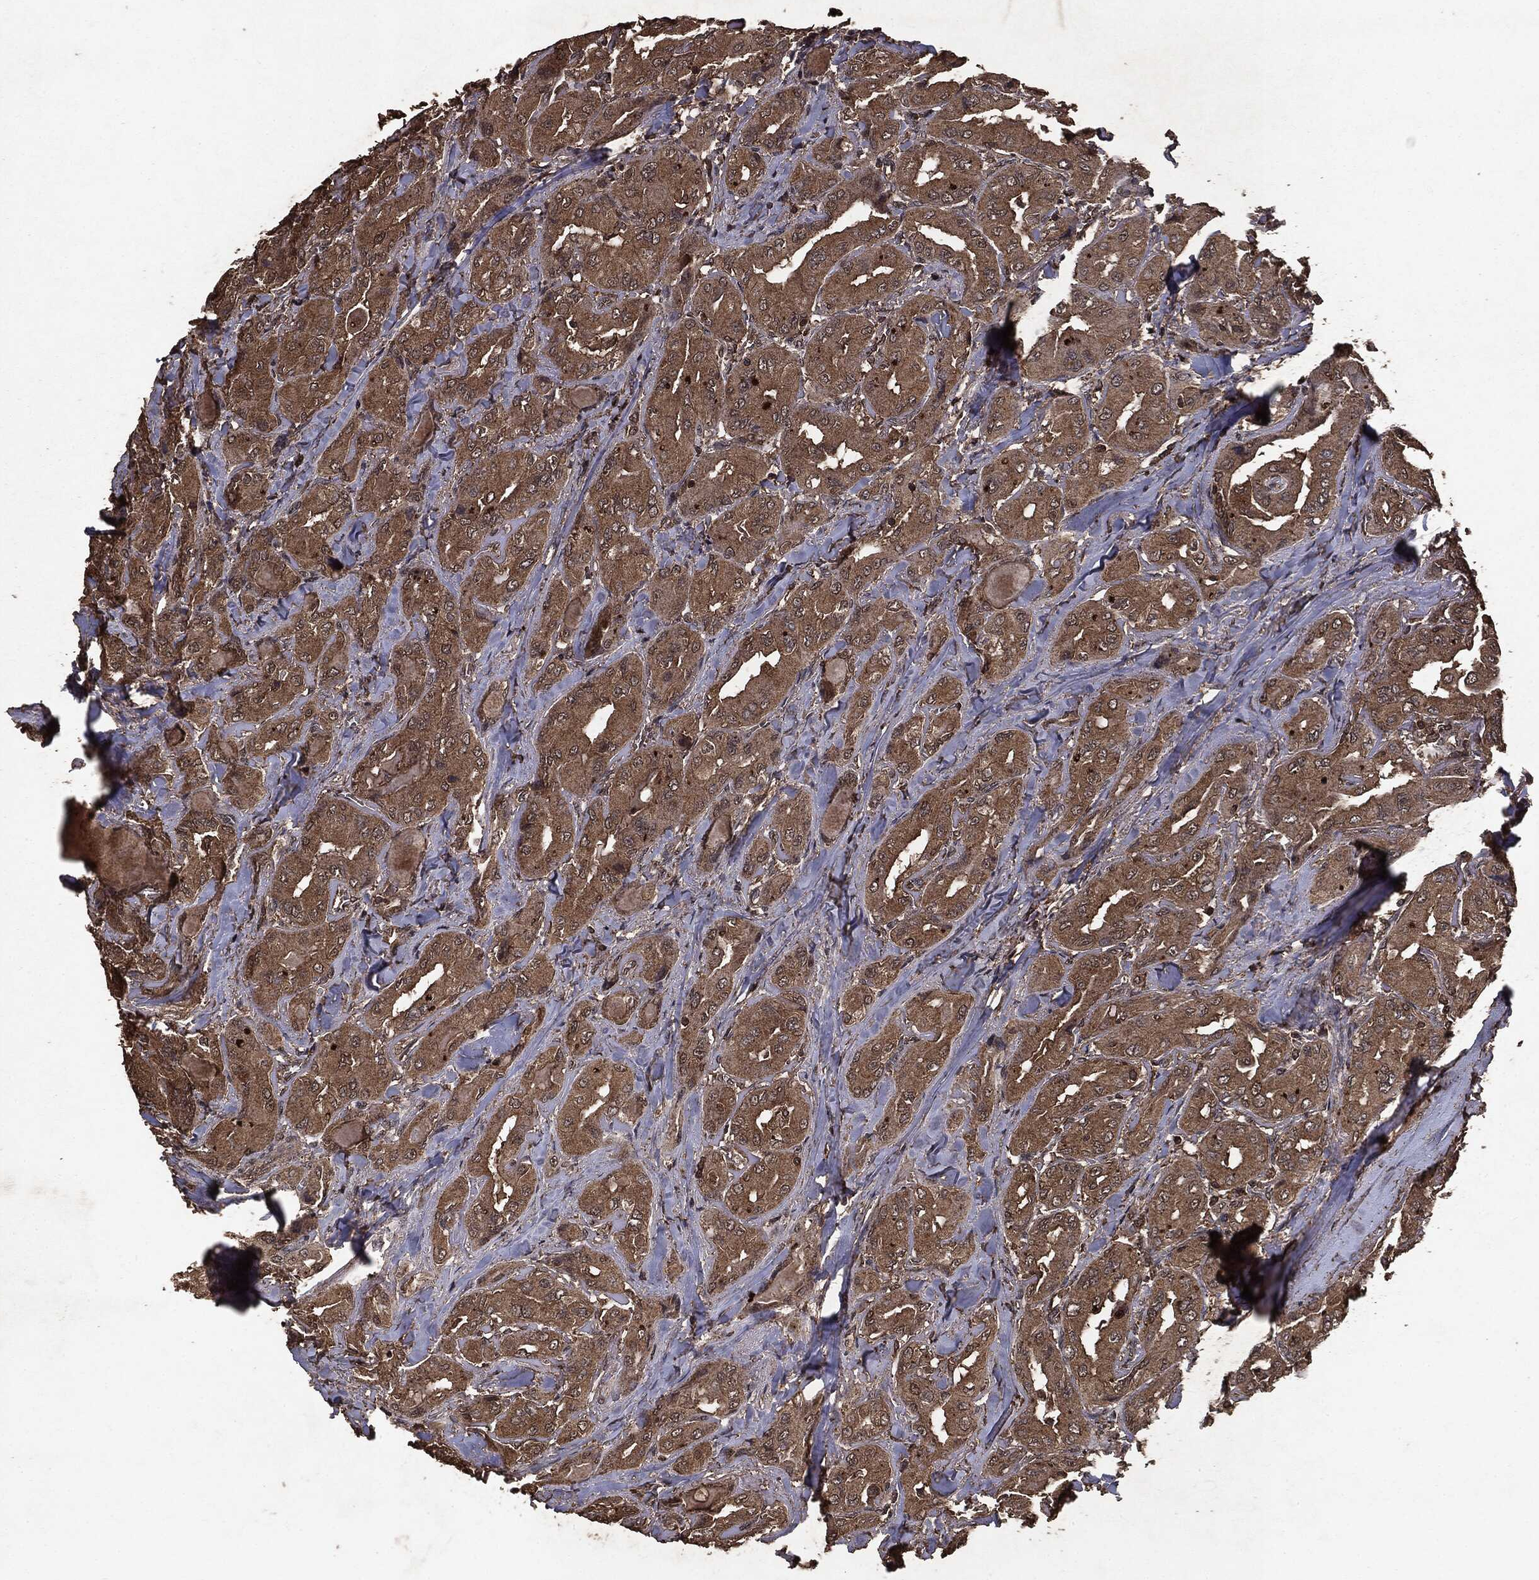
{"staining": {"intensity": "moderate", "quantity": ">75%", "location": "cytoplasmic/membranous"}, "tissue": "thyroid cancer", "cell_type": "Tumor cells", "image_type": "cancer", "snomed": [{"axis": "morphology", "description": "Normal tissue, NOS"}, {"axis": "morphology", "description": "Papillary adenocarcinoma, NOS"}, {"axis": "topography", "description": "Thyroid gland"}], "caption": "The photomicrograph shows a brown stain indicating the presence of a protein in the cytoplasmic/membranous of tumor cells in thyroid cancer (papillary adenocarcinoma). (brown staining indicates protein expression, while blue staining denotes nuclei).", "gene": "NME1", "patient": {"sex": "female", "age": 66}}